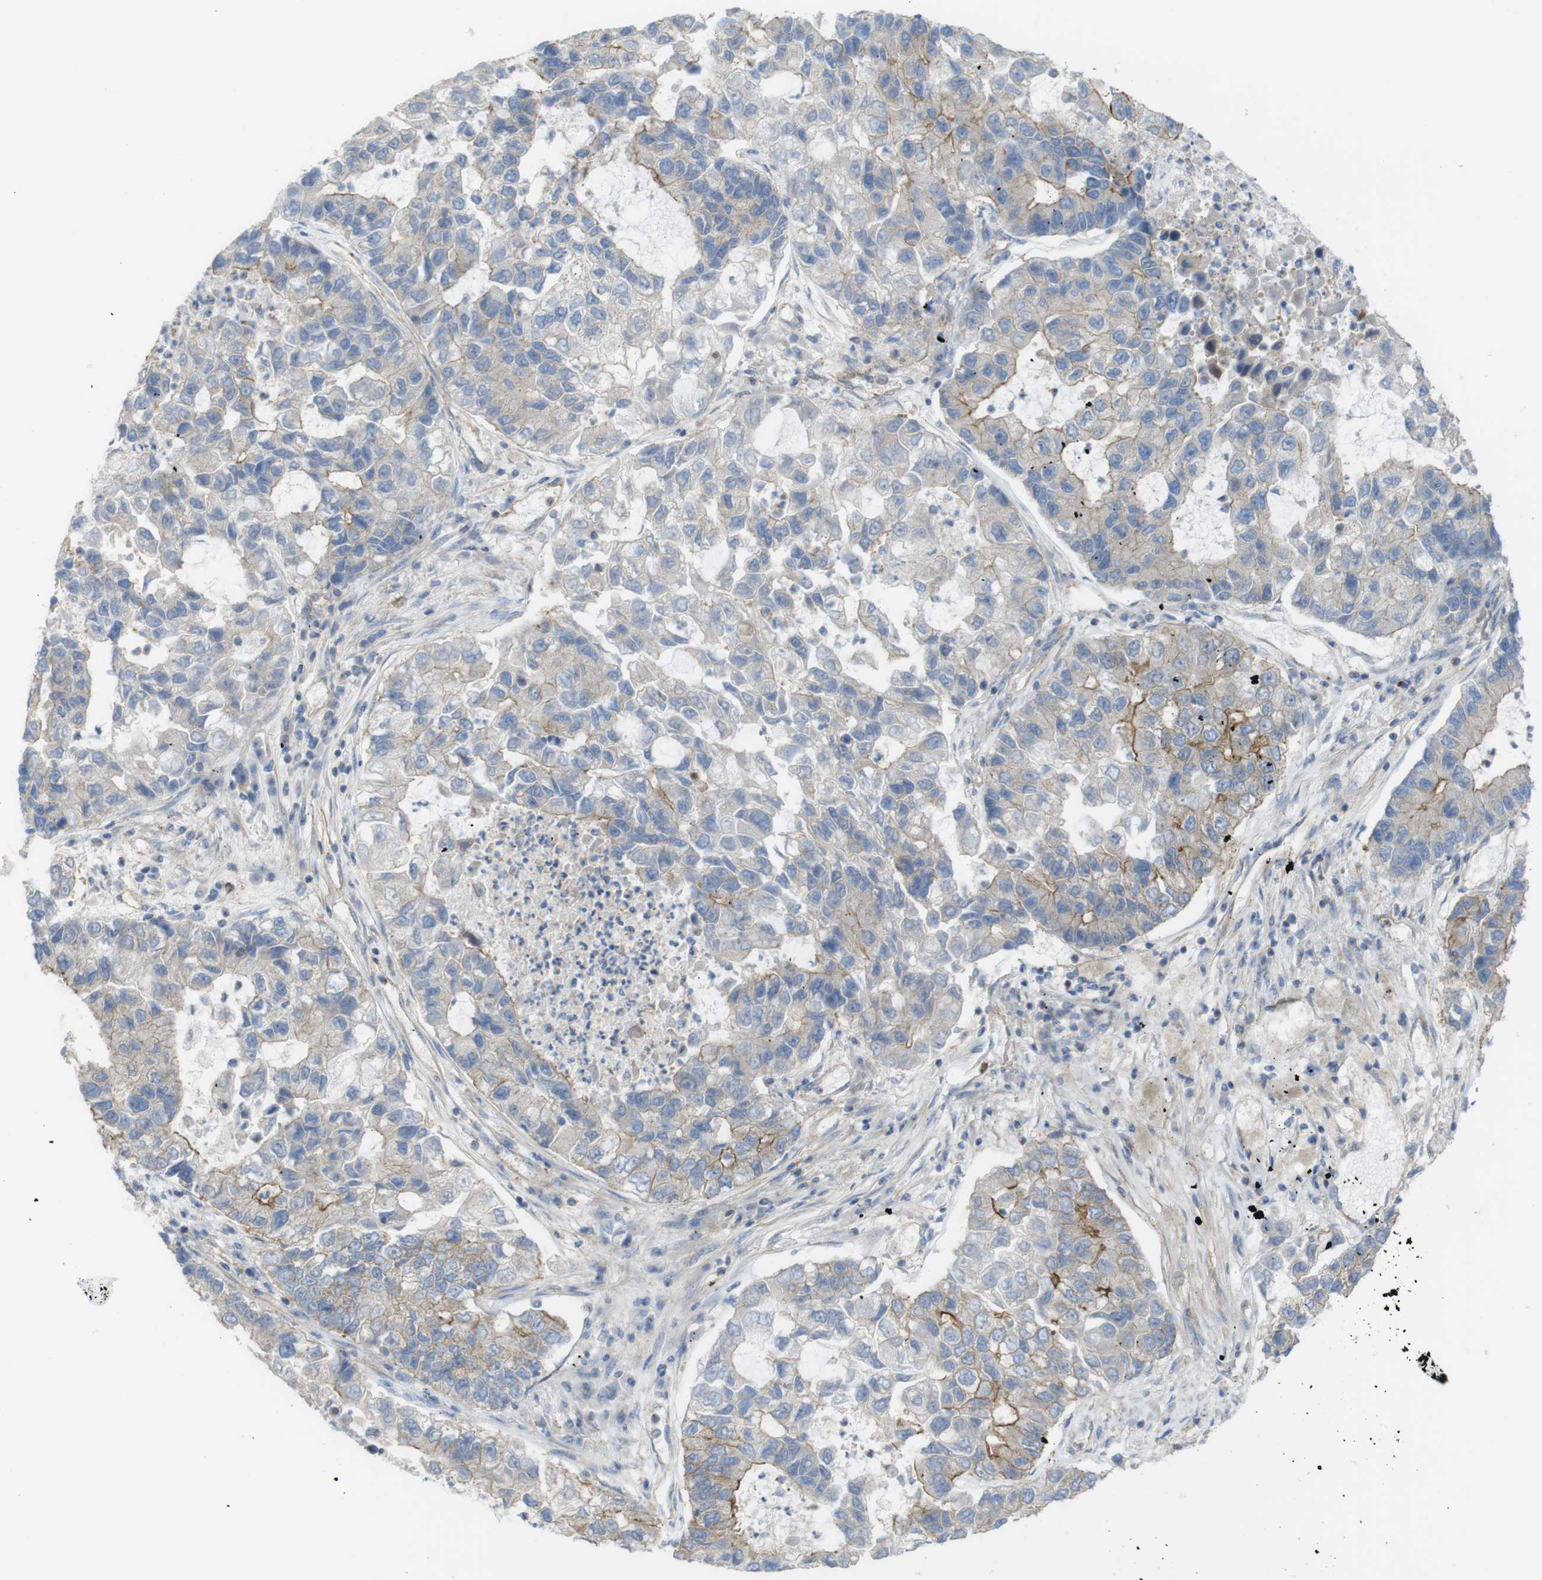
{"staining": {"intensity": "moderate", "quantity": "<25%", "location": "cytoplasmic/membranous"}, "tissue": "lung cancer", "cell_type": "Tumor cells", "image_type": "cancer", "snomed": [{"axis": "morphology", "description": "Adenocarcinoma, NOS"}, {"axis": "topography", "description": "Lung"}], "caption": "The histopathology image demonstrates staining of lung adenocarcinoma, revealing moderate cytoplasmic/membranous protein positivity (brown color) within tumor cells. Using DAB (3,3'-diaminobenzidine) (brown) and hematoxylin (blue) stains, captured at high magnification using brightfield microscopy.", "gene": "PREX2", "patient": {"sex": "female", "age": 51}}